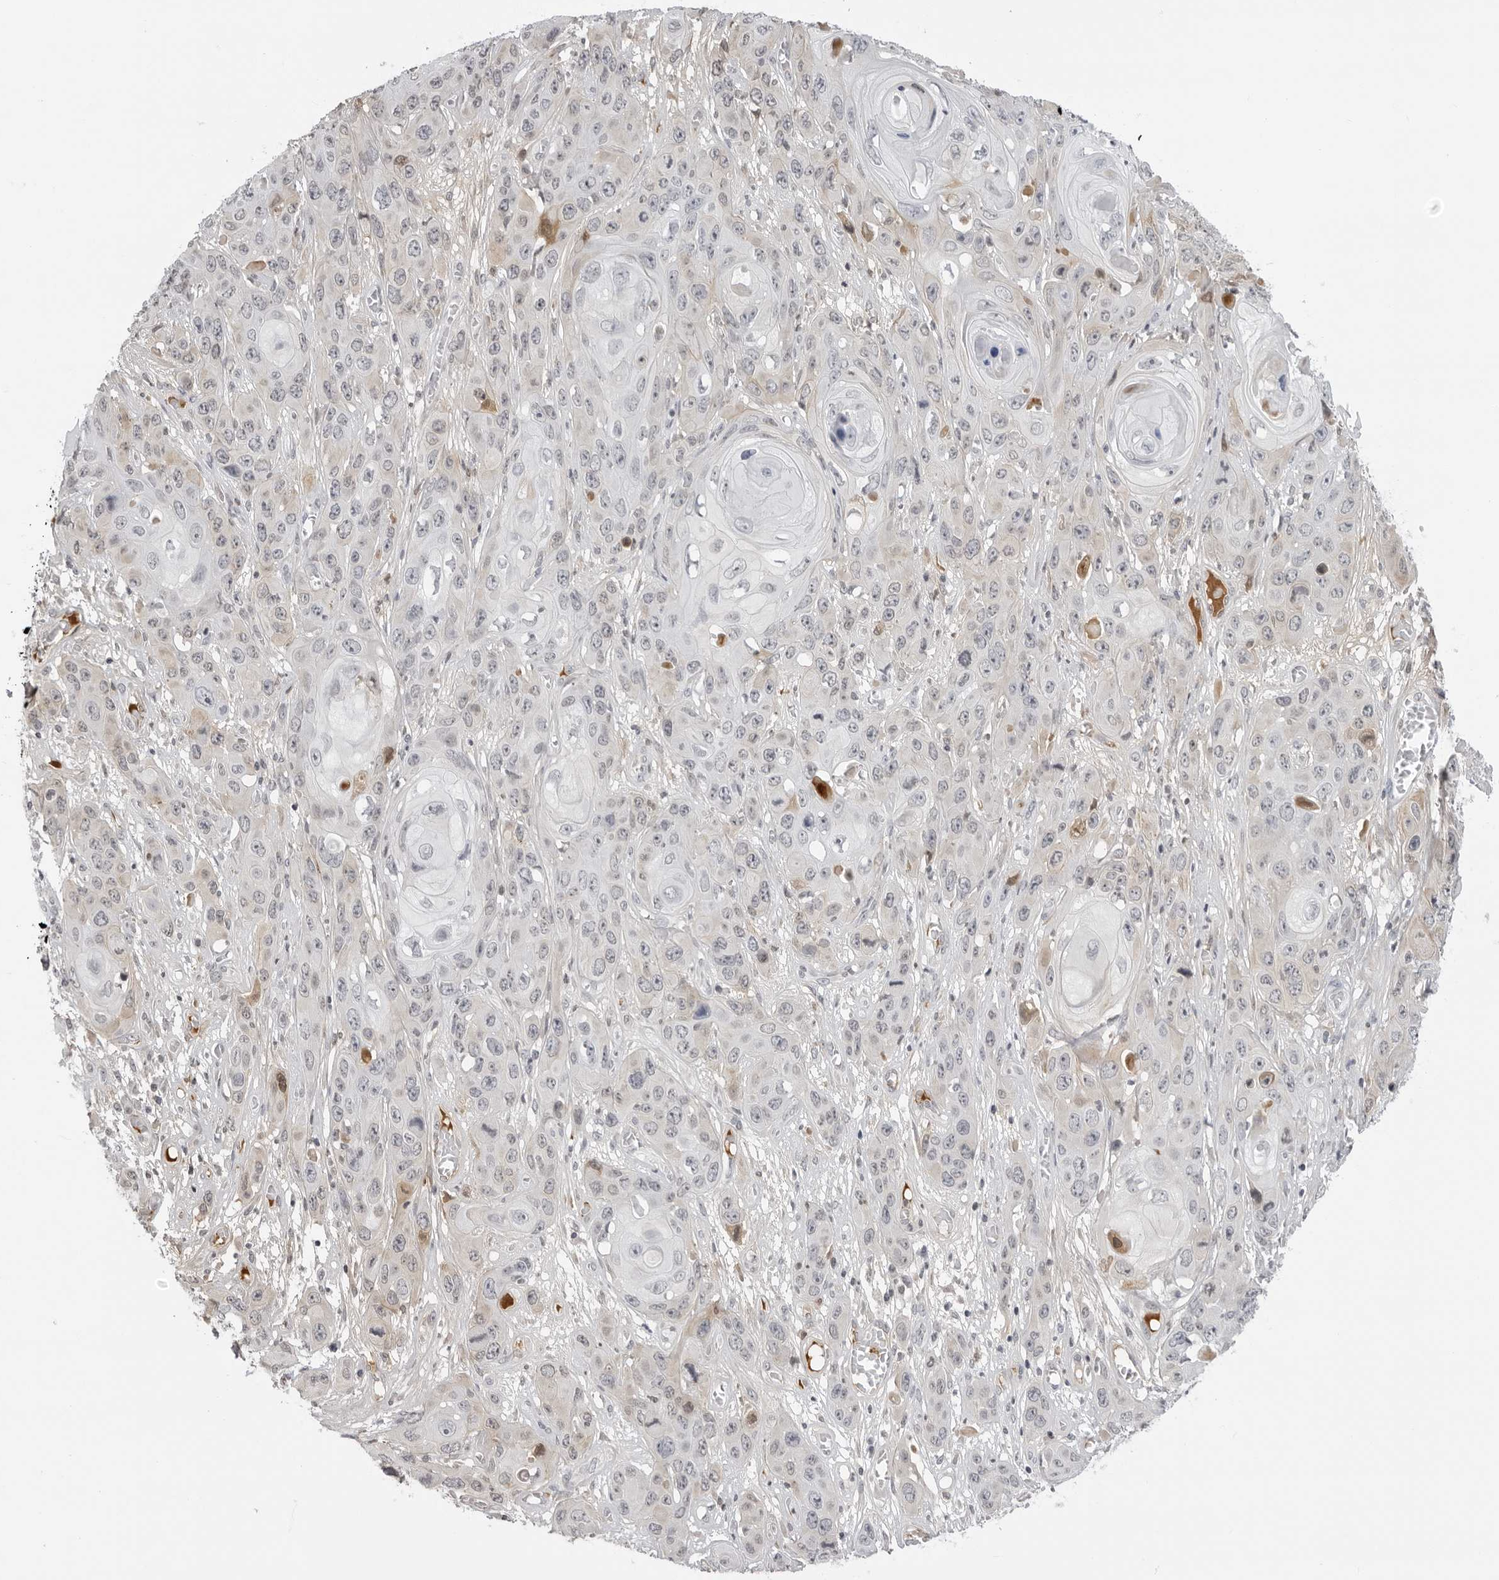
{"staining": {"intensity": "negative", "quantity": "none", "location": "none"}, "tissue": "skin cancer", "cell_type": "Tumor cells", "image_type": "cancer", "snomed": [{"axis": "morphology", "description": "Squamous cell carcinoma, NOS"}, {"axis": "topography", "description": "Skin"}], "caption": "Tumor cells are negative for protein expression in human skin cancer (squamous cell carcinoma). (Brightfield microscopy of DAB immunohistochemistry at high magnification).", "gene": "SERPINF2", "patient": {"sex": "male", "age": 55}}